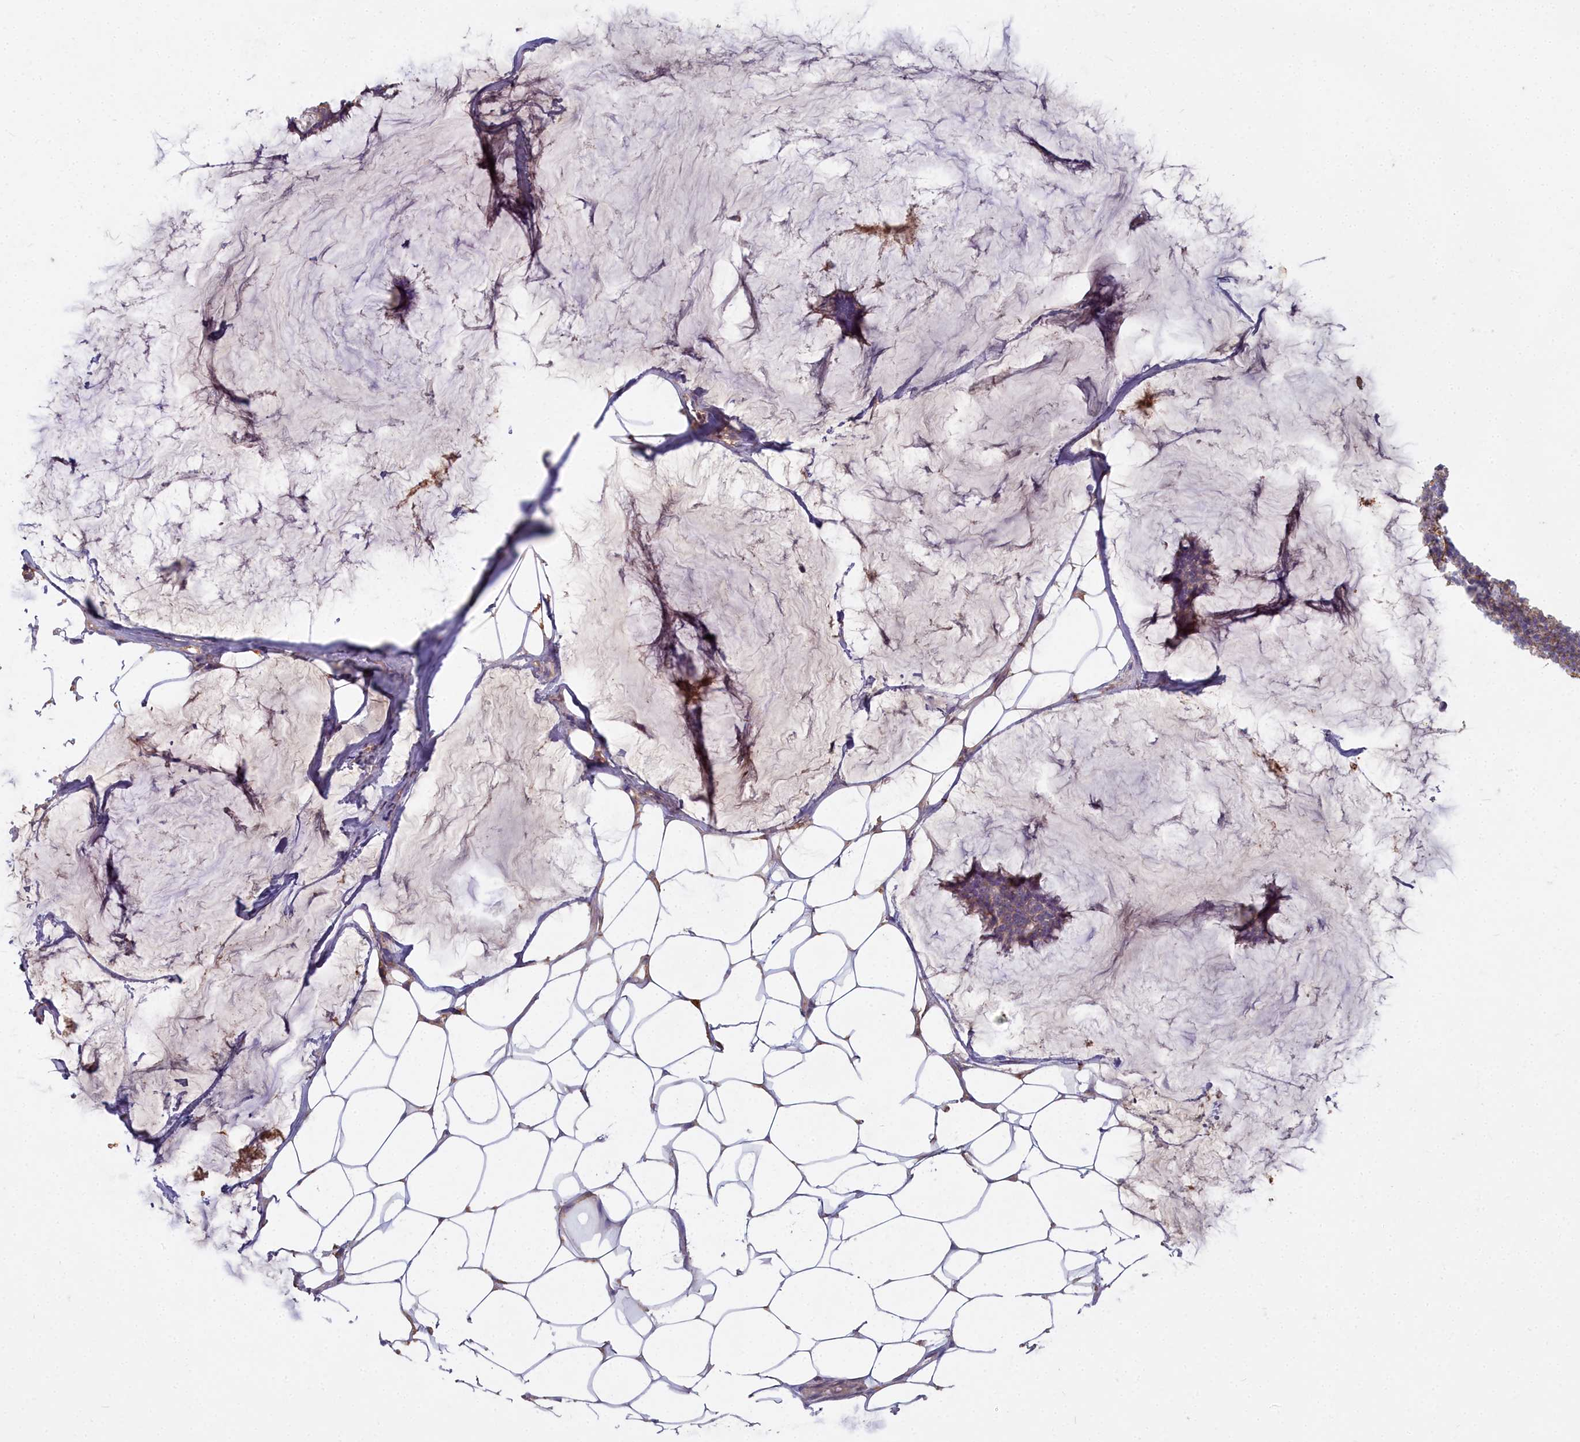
{"staining": {"intensity": "weak", "quantity": "25%-75%", "location": "cytoplasmic/membranous"}, "tissue": "breast cancer", "cell_type": "Tumor cells", "image_type": "cancer", "snomed": [{"axis": "morphology", "description": "Duct carcinoma"}, {"axis": "topography", "description": "Breast"}], "caption": "Human intraductal carcinoma (breast) stained for a protein (brown) reveals weak cytoplasmic/membranous positive staining in about 25%-75% of tumor cells.", "gene": "CCDC167", "patient": {"sex": "female", "age": 93}}